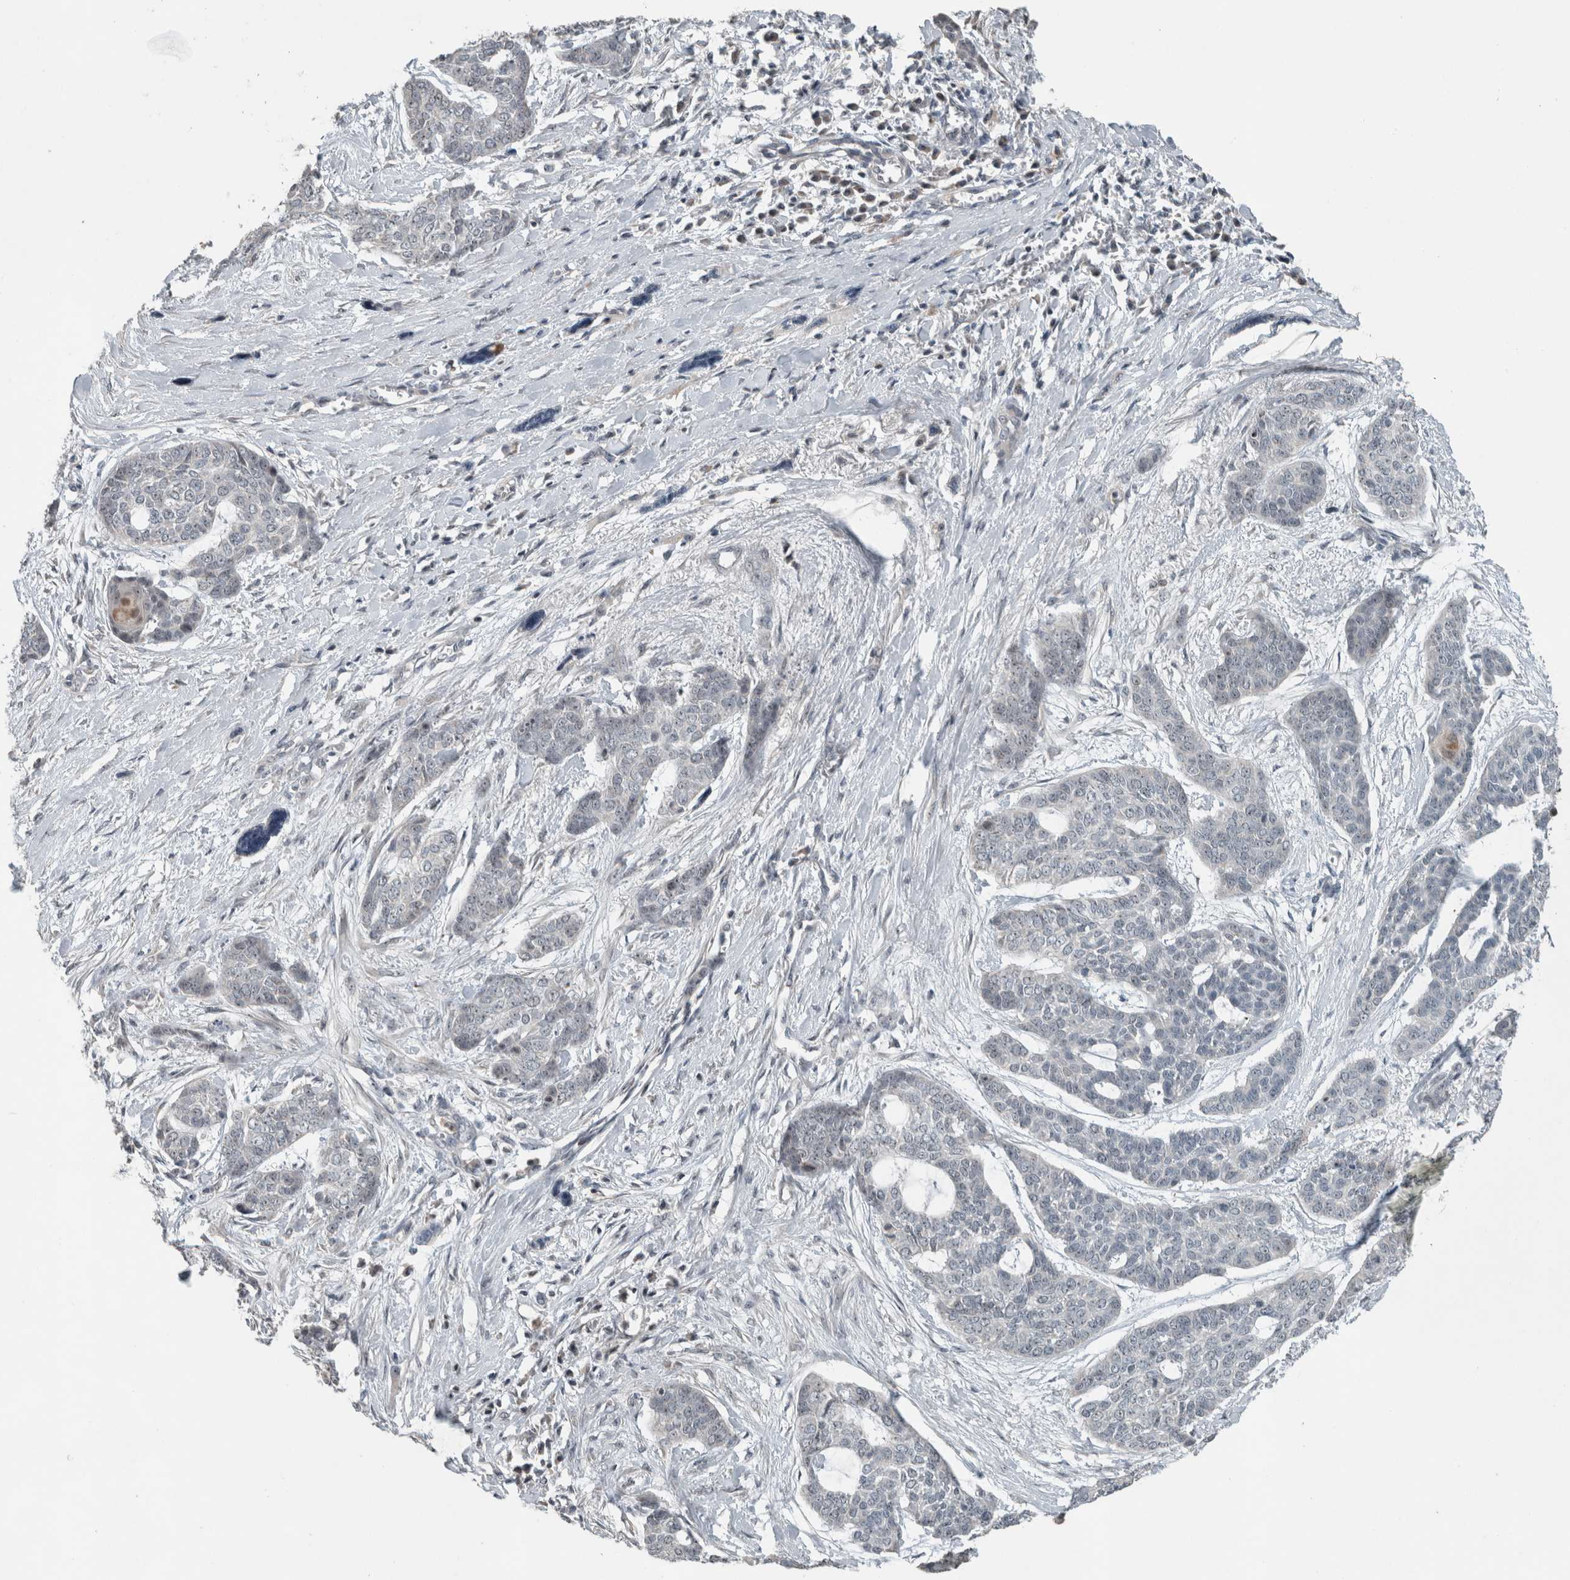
{"staining": {"intensity": "negative", "quantity": "none", "location": "none"}, "tissue": "skin cancer", "cell_type": "Tumor cells", "image_type": "cancer", "snomed": [{"axis": "morphology", "description": "Basal cell carcinoma"}, {"axis": "topography", "description": "Skin"}], "caption": "High magnification brightfield microscopy of skin cancer stained with DAB (brown) and counterstained with hematoxylin (blue): tumor cells show no significant expression. (DAB (3,3'-diaminobenzidine) immunohistochemistry (IHC), high magnification).", "gene": "RPF1", "patient": {"sex": "female", "age": 64}}